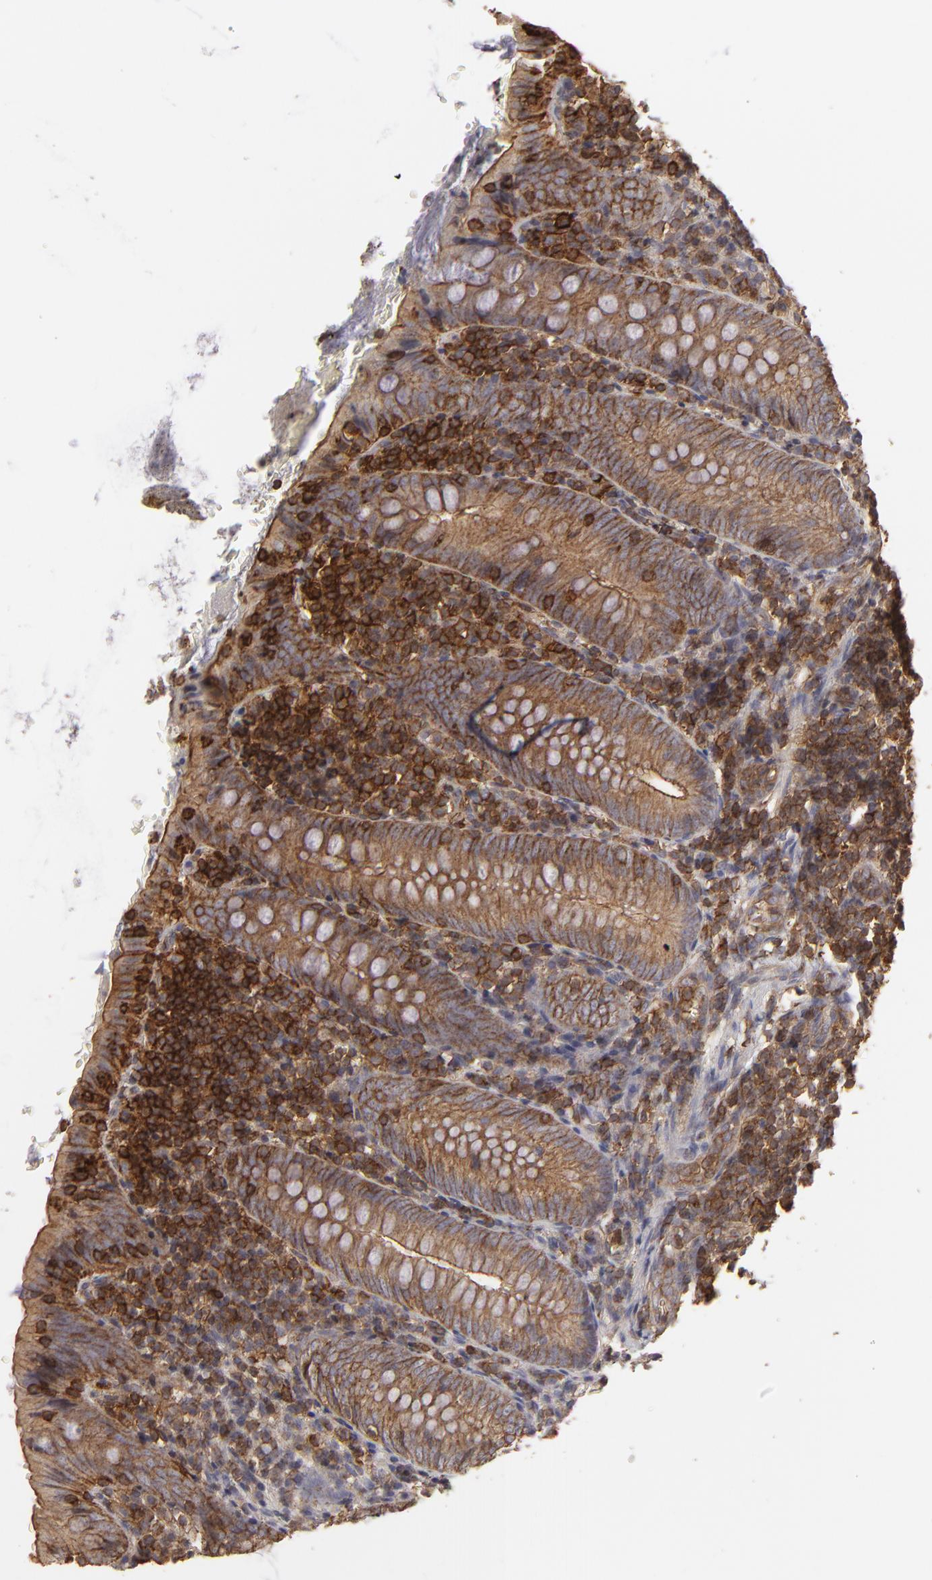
{"staining": {"intensity": "moderate", "quantity": ">75%", "location": "cytoplasmic/membranous"}, "tissue": "appendix", "cell_type": "Glandular cells", "image_type": "normal", "snomed": [{"axis": "morphology", "description": "Normal tissue, NOS"}, {"axis": "topography", "description": "Appendix"}], "caption": "Human appendix stained with a brown dye displays moderate cytoplasmic/membranous positive expression in approximately >75% of glandular cells.", "gene": "ACTB", "patient": {"sex": "female", "age": 10}}